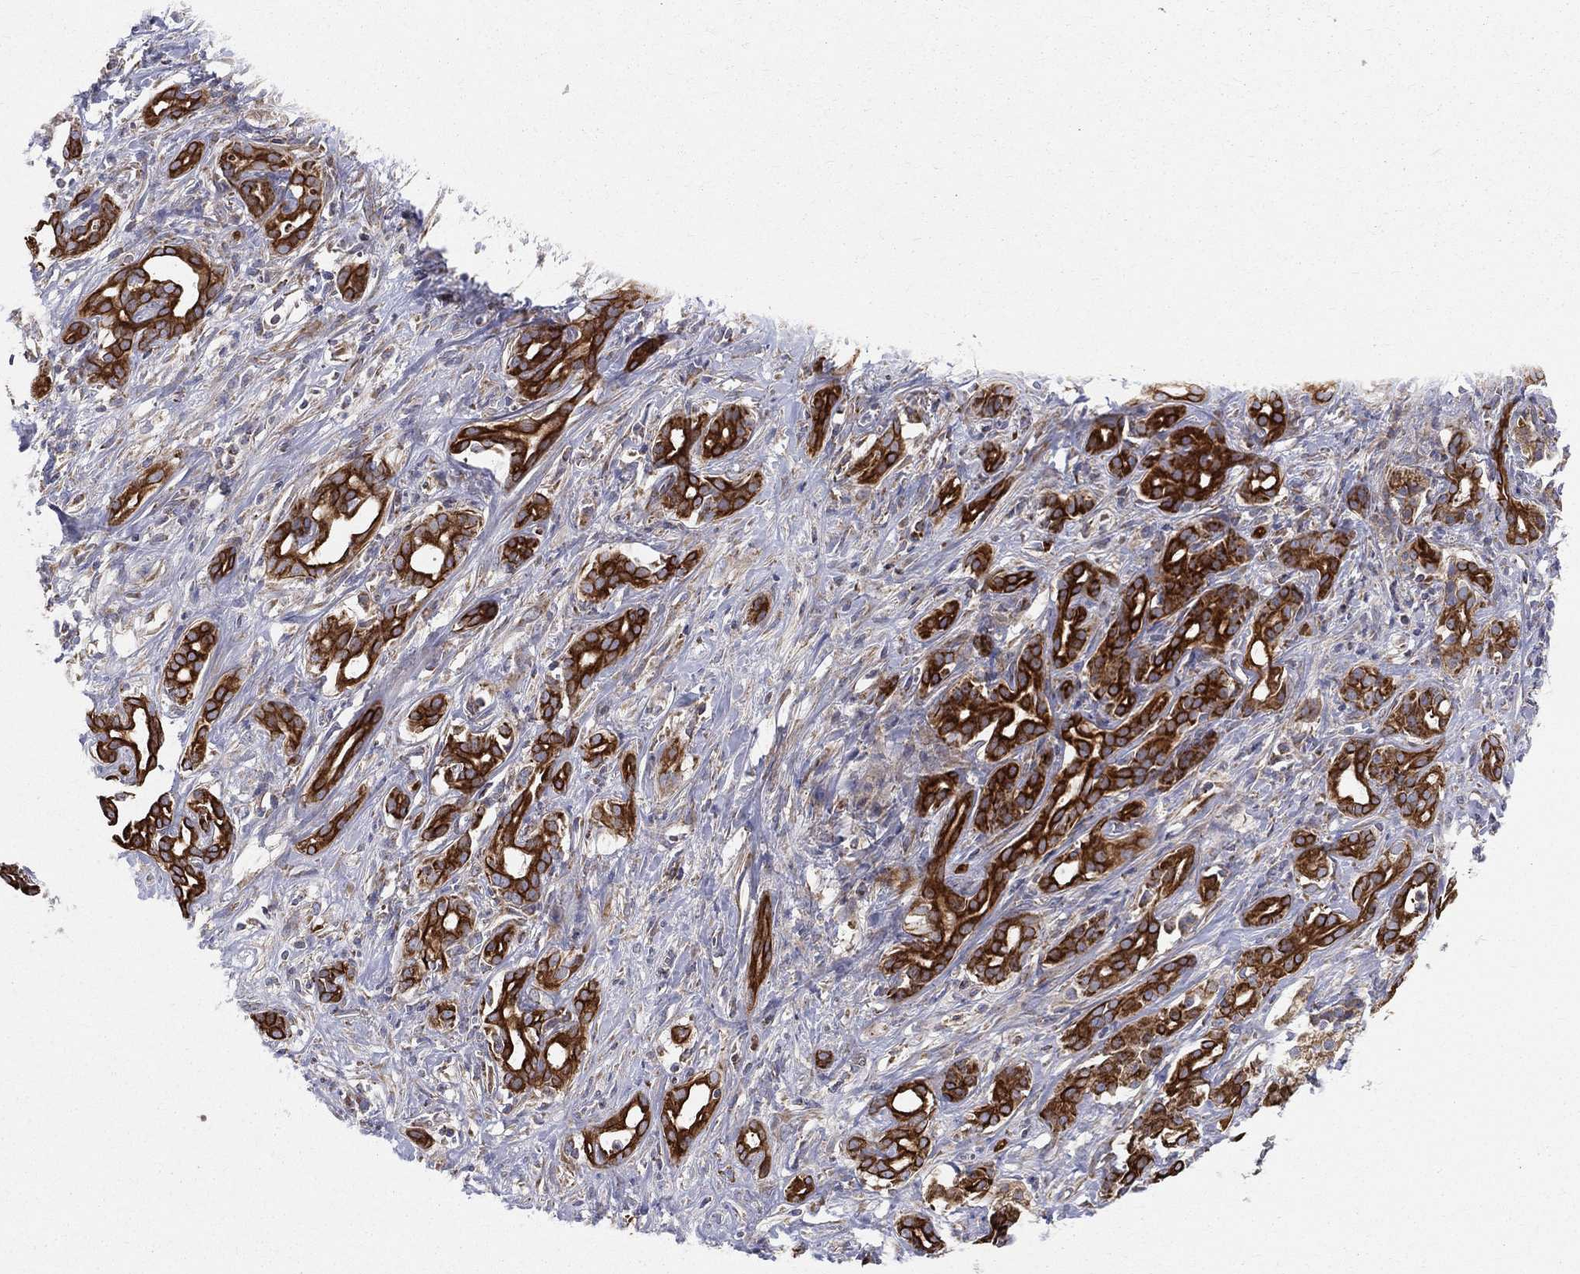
{"staining": {"intensity": "strong", "quantity": ">75%", "location": "cytoplasmic/membranous"}, "tissue": "pancreatic cancer", "cell_type": "Tumor cells", "image_type": "cancer", "snomed": [{"axis": "morphology", "description": "Adenocarcinoma, NOS"}, {"axis": "topography", "description": "Pancreas"}], "caption": "Protein staining of pancreatic cancer (adenocarcinoma) tissue shows strong cytoplasmic/membranous expression in approximately >75% of tumor cells.", "gene": "MIX23", "patient": {"sex": "male", "age": 61}}